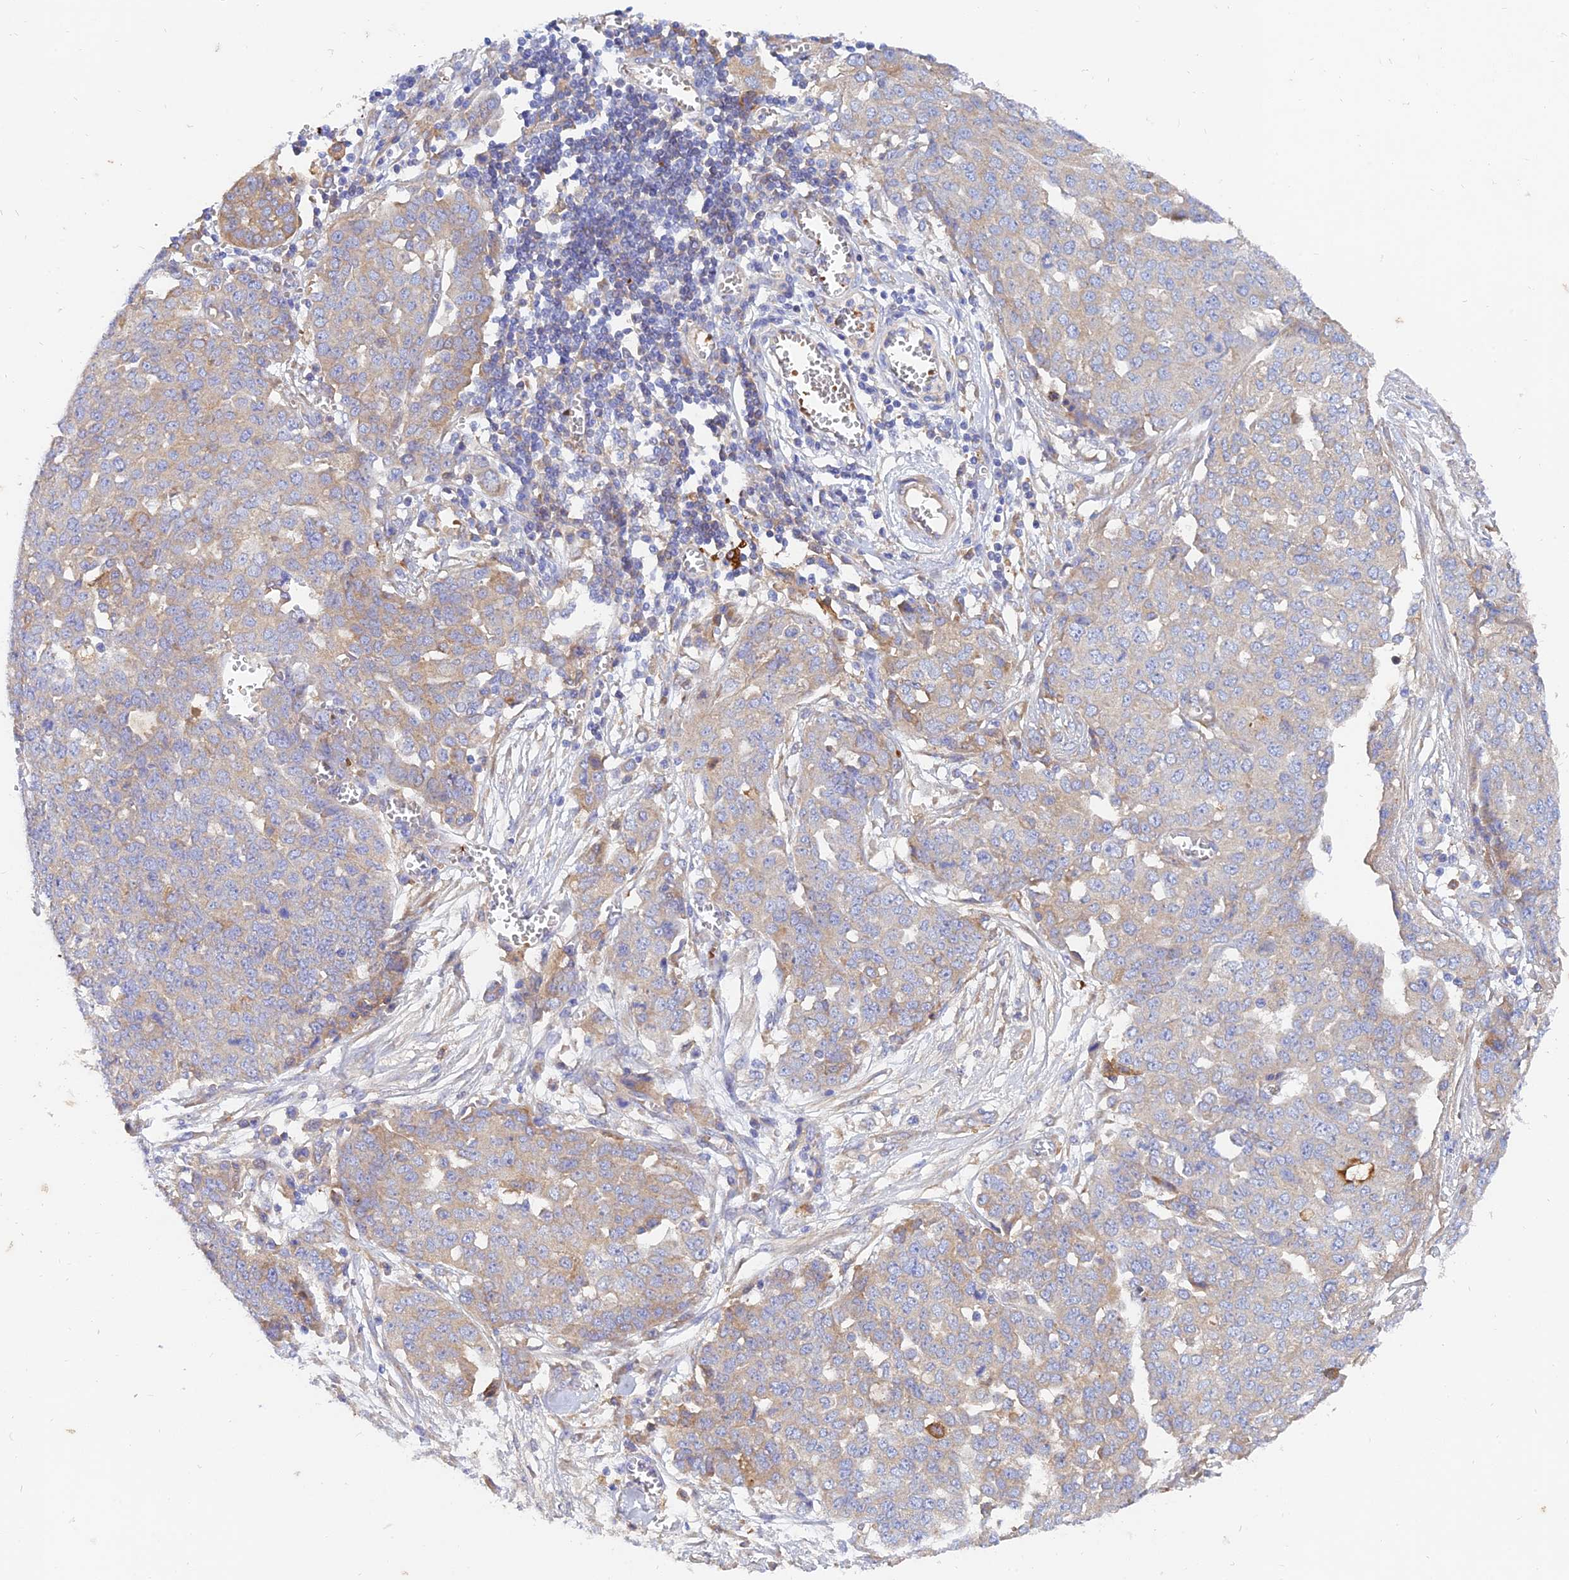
{"staining": {"intensity": "weak", "quantity": "<25%", "location": "cytoplasmic/membranous"}, "tissue": "ovarian cancer", "cell_type": "Tumor cells", "image_type": "cancer", "snomed": [{"axis": "morphology", "description": "Cystadenocarcinoma, serous, NOS"}, {"axis": "topography", "description": "Soft tissue"}, {"axis": "topography", "description": "Ovary"}], "caption": "Human ovarian cancer stained for a protein using immunohistochemistry shows no expression in tumor cells.", "gene": "MROH1", "patient": {"sex": "female", "age": 57}}